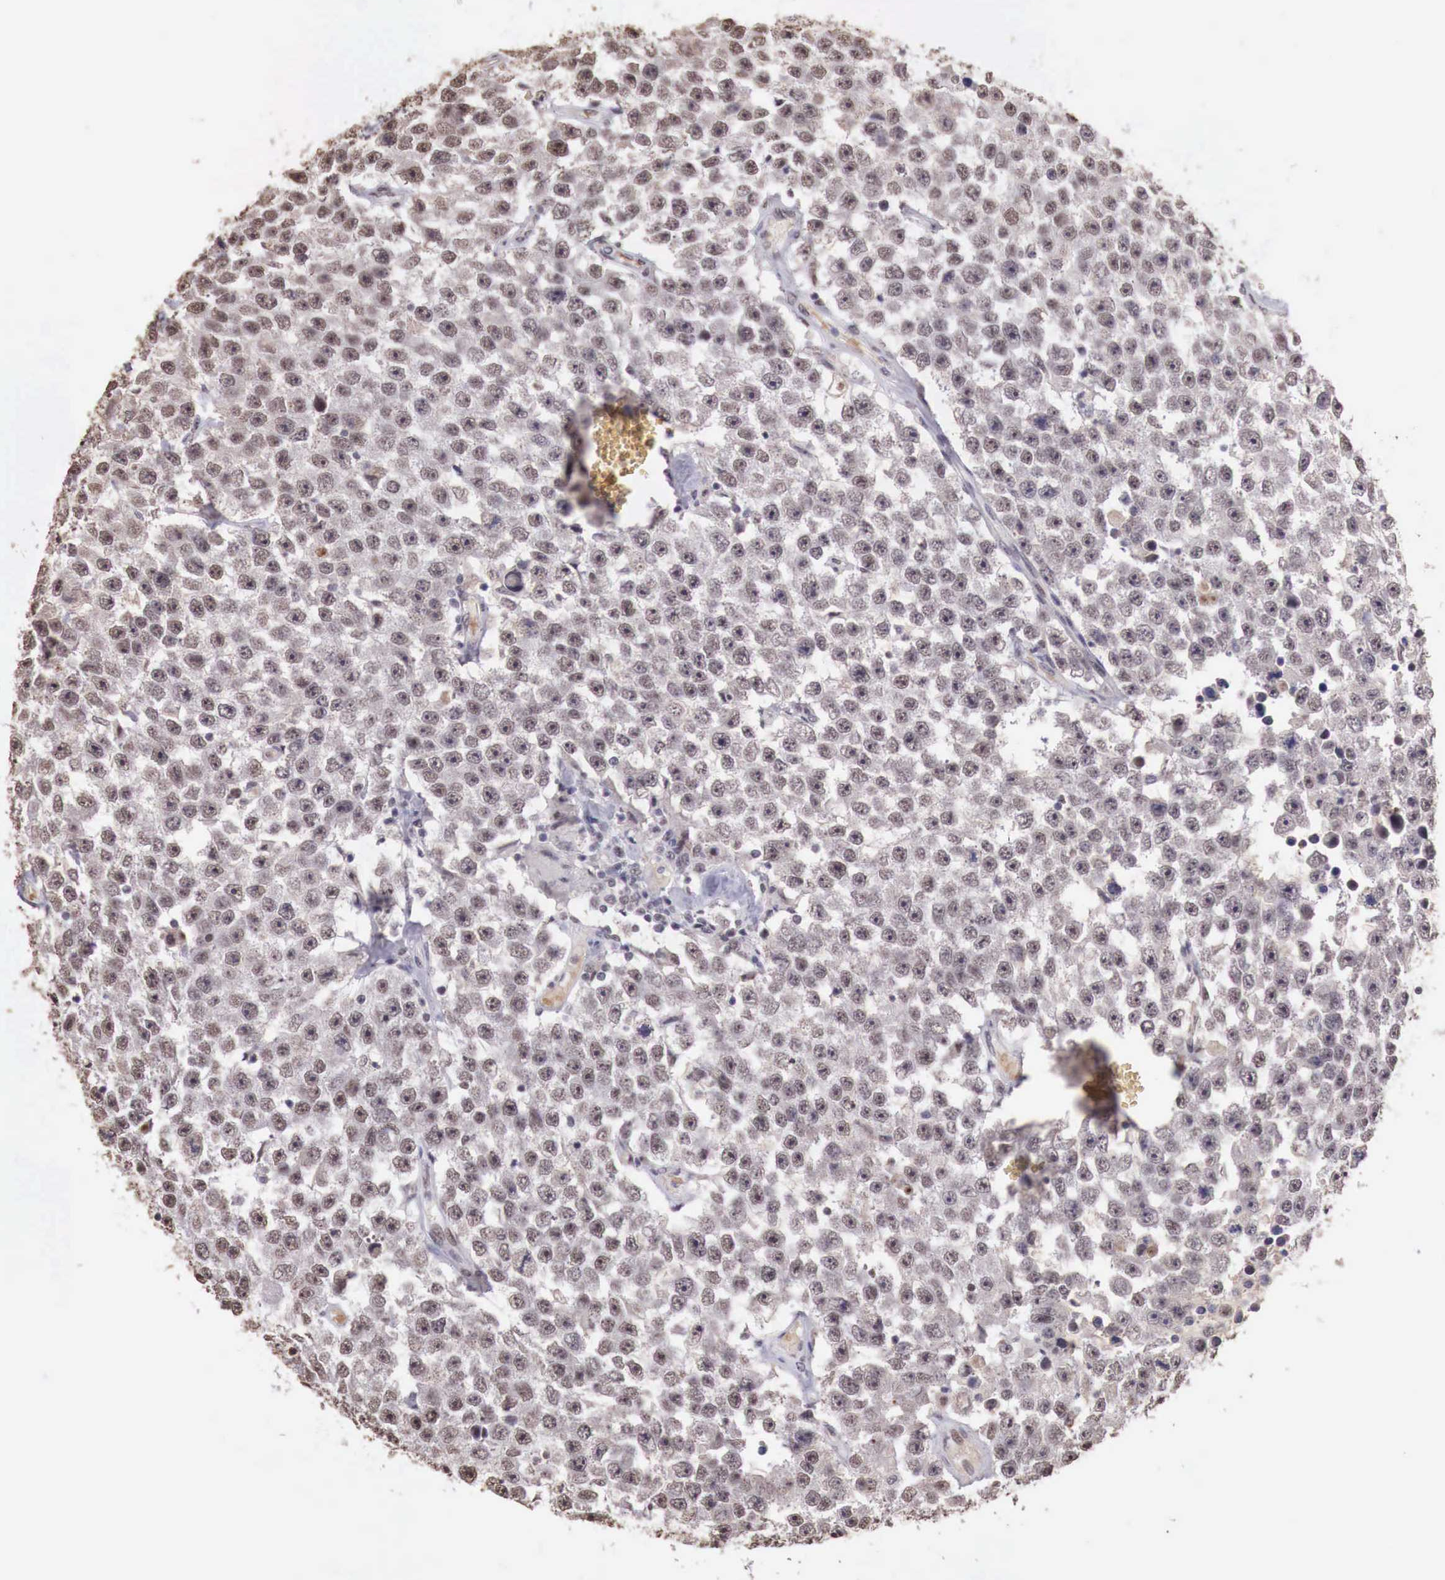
{"staining": {"intensity": "weak", "quantity": "25%-75%", "location": "nuclear"}, "tissue": "testis cancer", "cell_type": "Tumor cells", "image_type": "cancer", "snomed": [{"axis": "morphology", "description": "Seminoma, NOS"}, {"axis": "topography", "description": "Testis"}], "caption": "Human testis cancer stained with a brown dye demonstrates weak nuclear positive staining in approximately 25%-75% of tumor cells.", "gene": "FOXP2", "patient": {"sex": "male", "age": 52}}